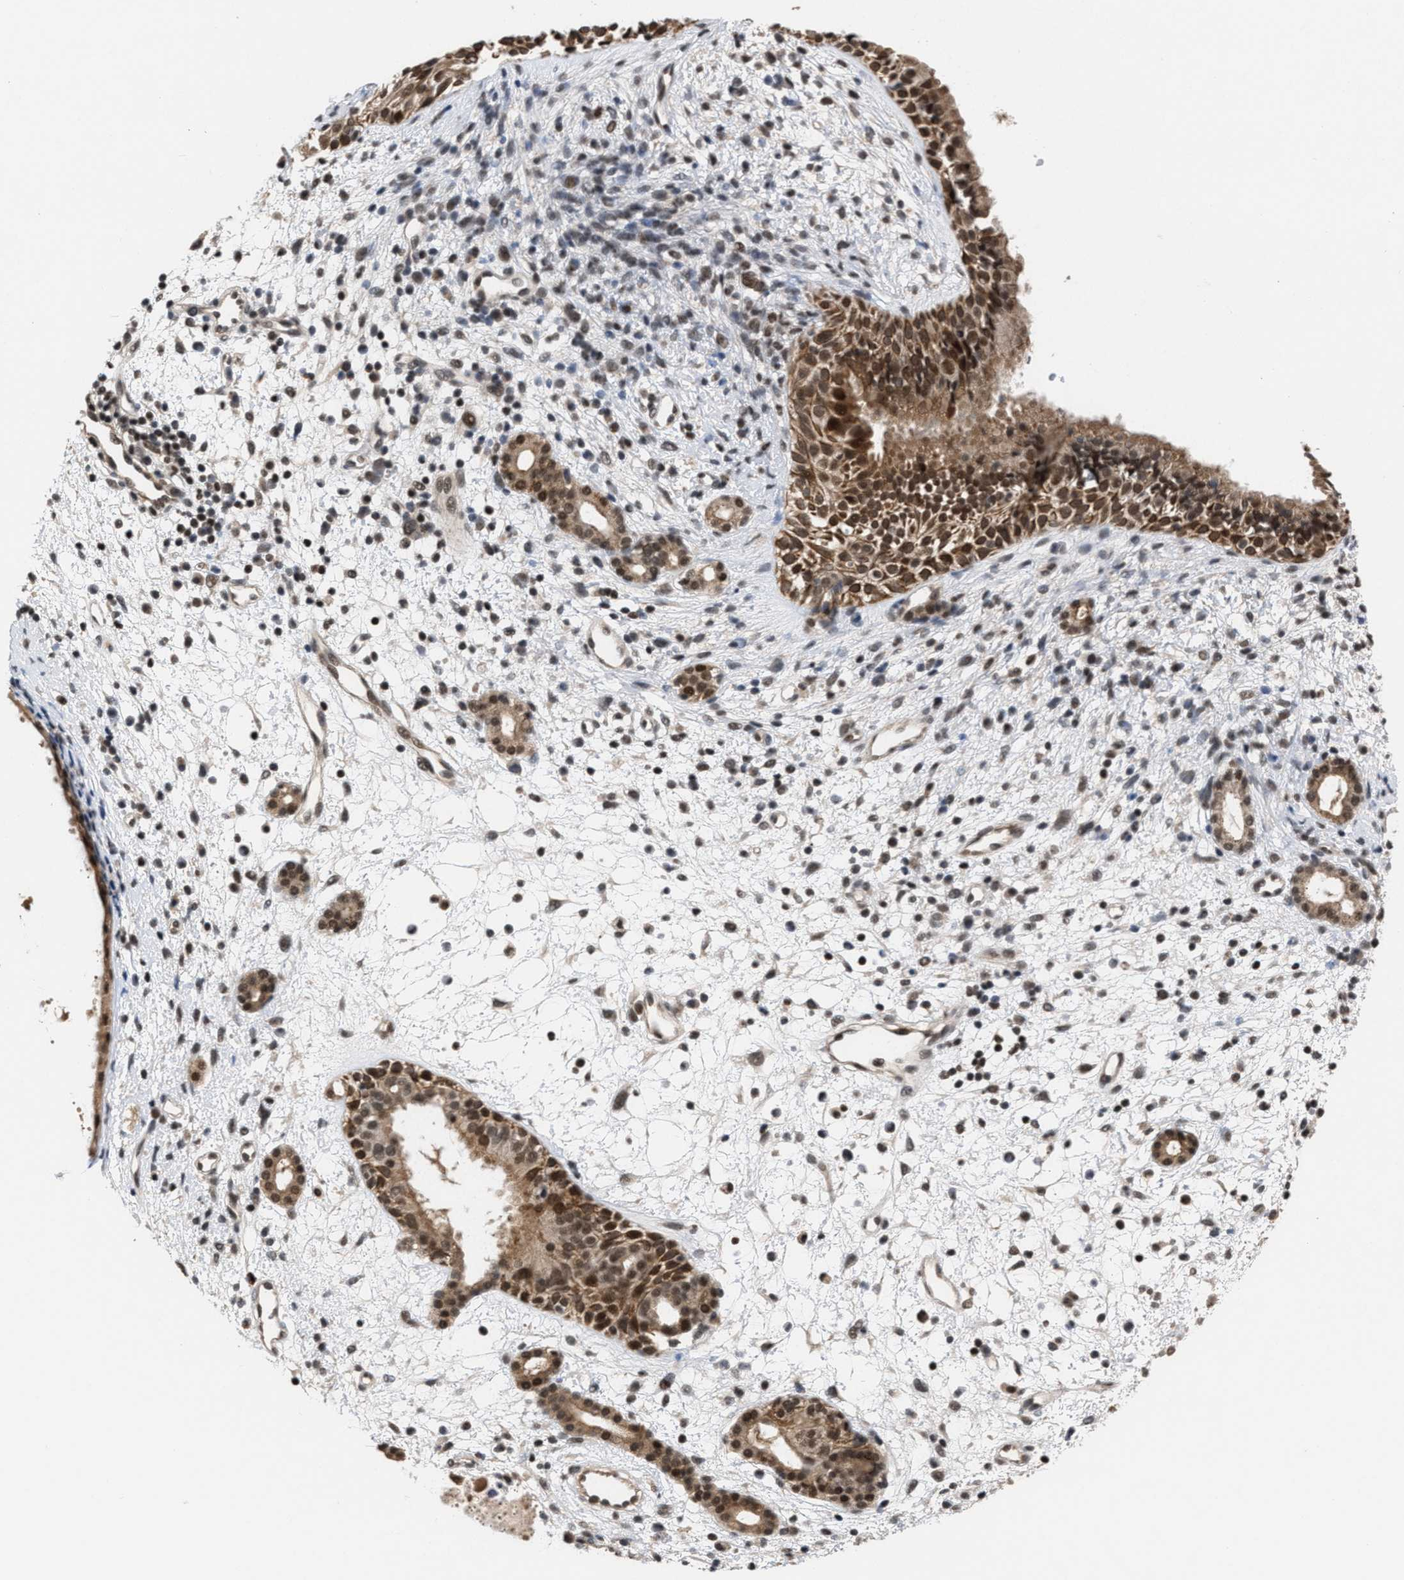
{"staining": {"intensity": "moderate", "quantity": ">75%", "location": "cytoplasmic/membranous,nuclear"}, "tissue": "nasopharynx", "cell_type": "Respiratory epithelial cells", "image_type": "normal", "snomed": [{"axis": "morphology", "description": "Normal tissue, NOS"}, {"axis": "topography", "description": "Nasopharynx"}], "caption": "There is medium levels of moderate cytoplasmic/membranous,nuclear staining in respiratory epithelial cells of benign nasopharynx, as demonstrated by immunohistochemical staining (brown color).", "gene": "C9orf78", "patient": {"sex": "male", "age": 22}}